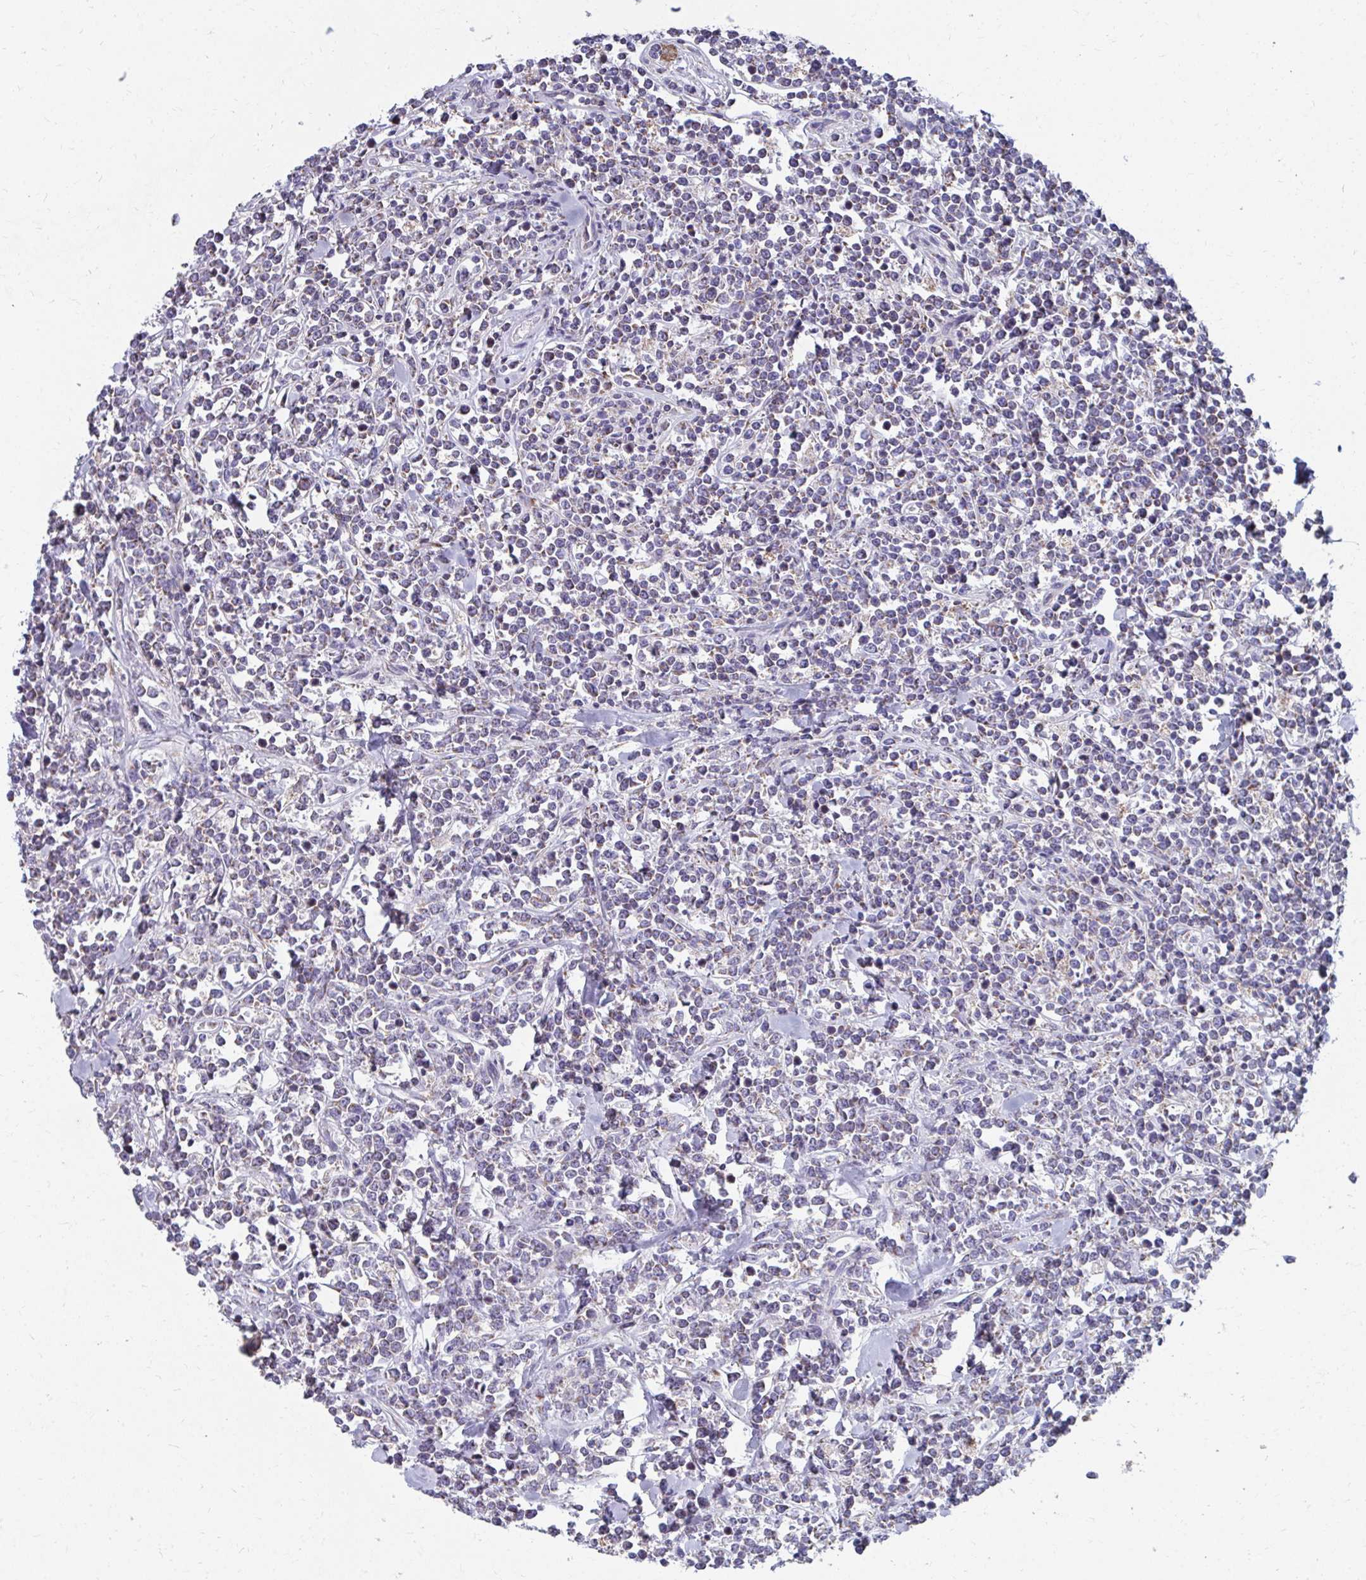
{"staining": {"intensity": "negative", "quantity": "none", "location": "none"}, "tissue": "lymphoma", "cell_type": "Tumor cells", "image_type": "cancer", "snomed": [{"axis": "morphology", "description": "Malignant lymphoma, non-Hodgkin's type, High grade"}, {"axis": "topography", "description": "Small intestine"}, {"axis": "topography", "description": "Colon"}], "caption": "A photomicrograph of human high-grade malignant lymphoma, non-Hodgkin's type is negative for staining in tumor cells.", "gene": "RCC1L", "patient": {"sex": "male", "age": 8}}